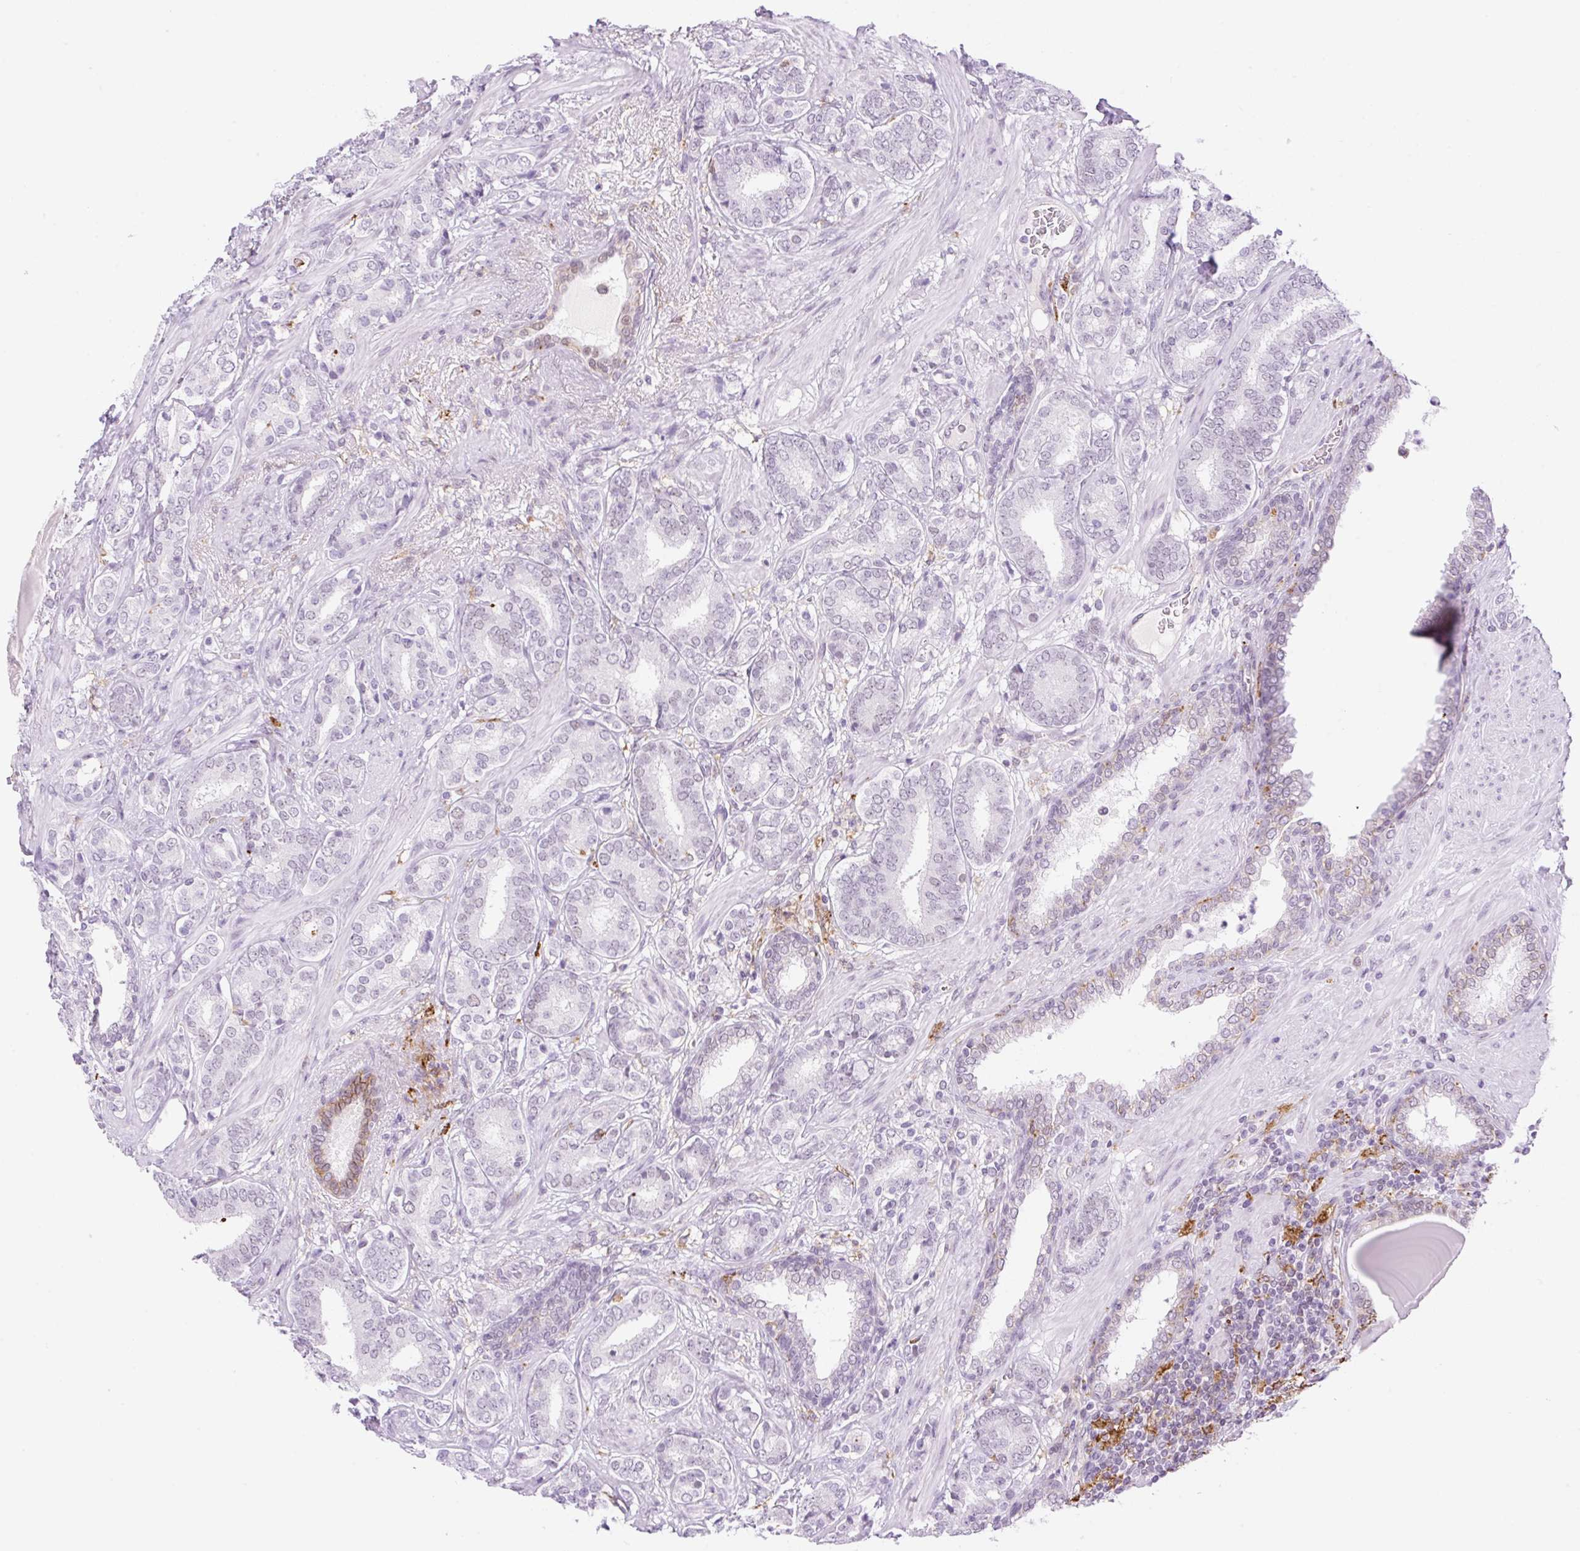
{"staining": {"intensity": "negative", "quantity": "none", "location": "none"}, "tissue": "prostate cancer", "cell_type": "Tumor cells", "image_type": "cancer", "snomed": [{"axis": "morphology", "description": "Adenocarcinoma, High grade"}, {"axis": "topography", "description": "Prostate"}], "caption": "Tumor cells are negative for brown protein staining in adenocarcinoma (high-grade) (prostate).", "gene": "PALM3", "patient": {"sex": "male", "age": 62}}